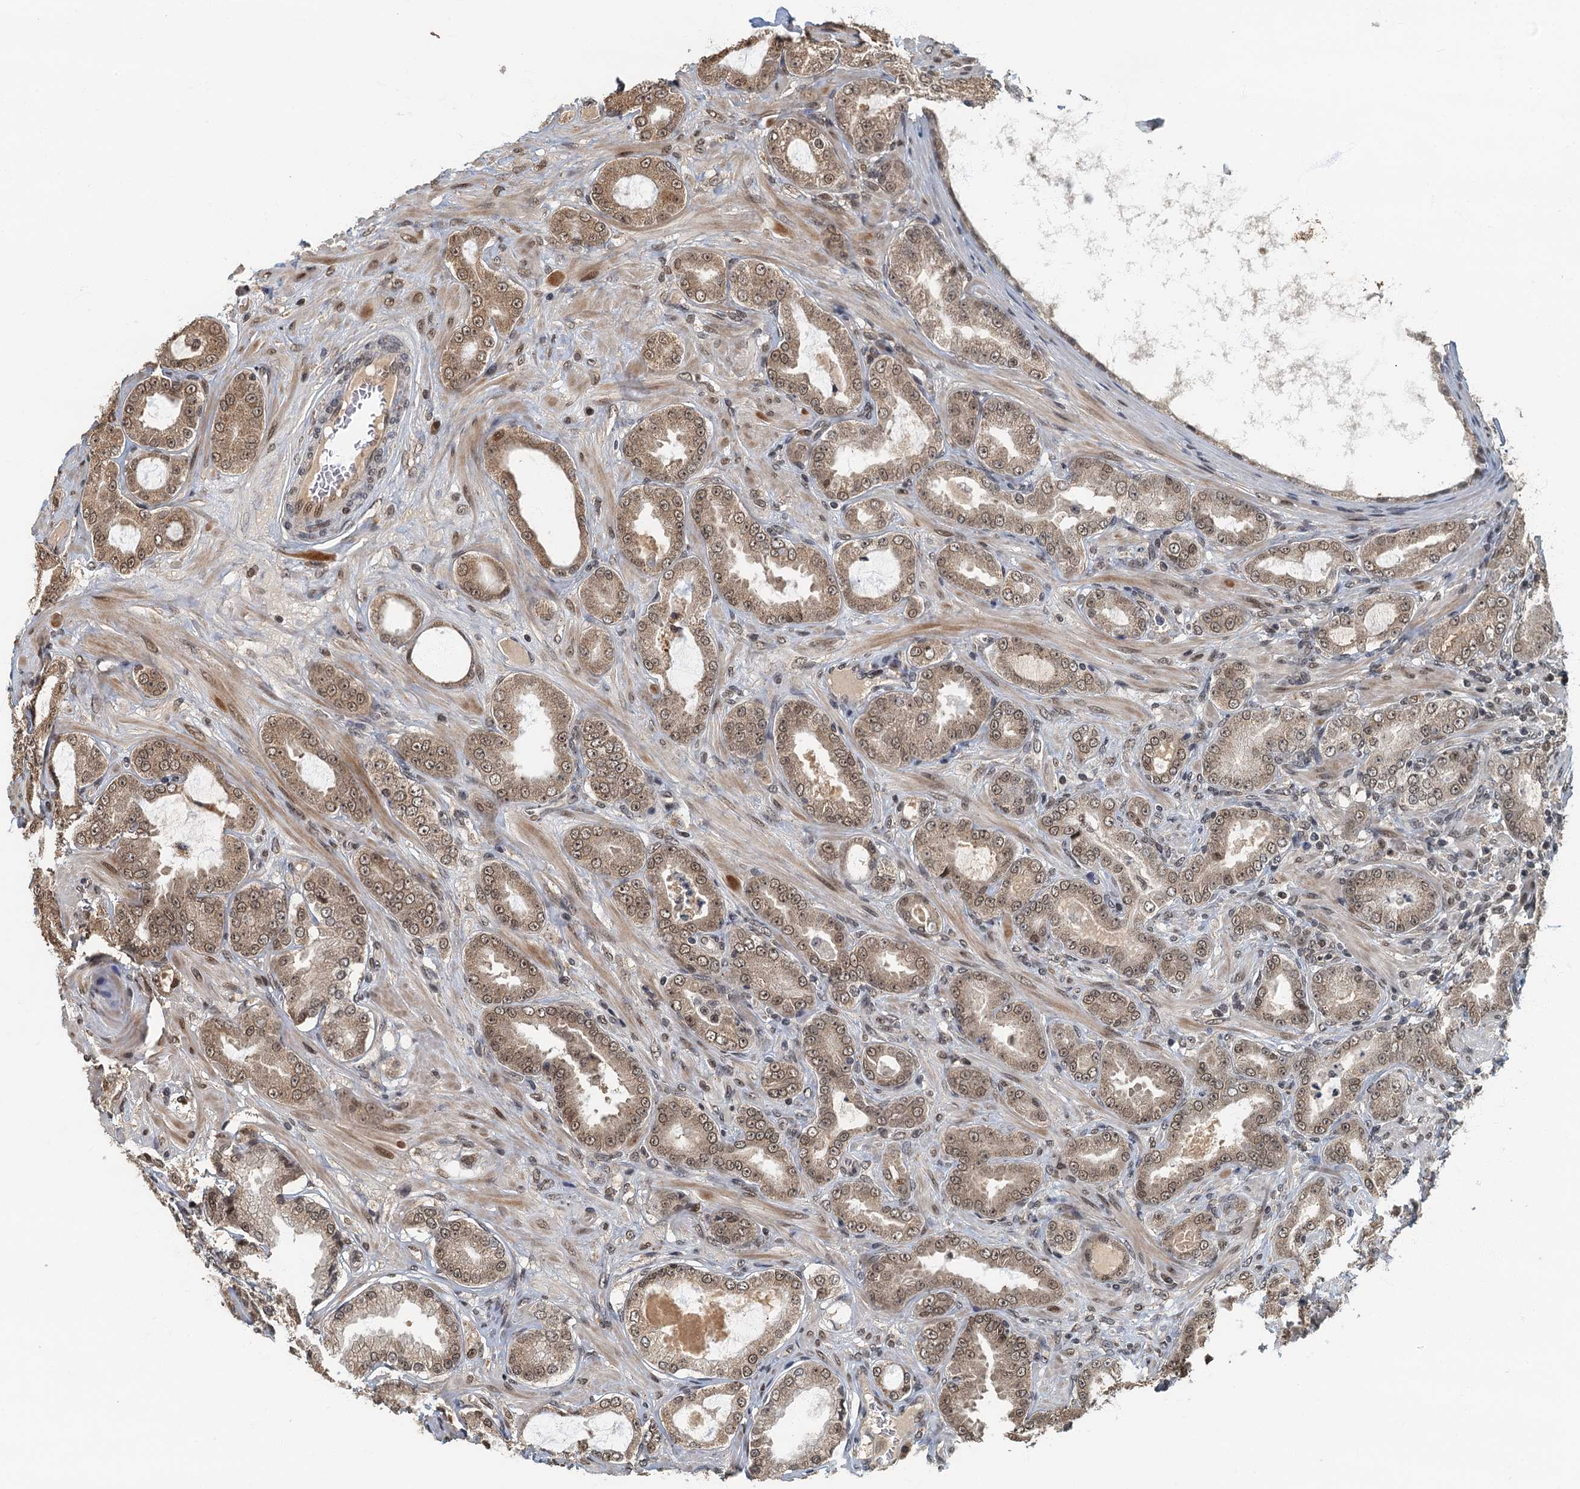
{"staining": {"intensity": "moderate", "quantity": "25%-75%", "location": "cytoplasmic/membranous,nuclear"}, "tissue": "prostate cancer", "cell_type": "Tumor cells", "image_type": "cancer", "snomed": [{"axis": "morphology", "description": "Adenocarcinoma, Low grade"}, {"axis": "topography", "description": "Prostate"}], "caption": "This micrograph shows prostate cancer stained with immunohistochemistry to label a protein in brown. The cytoplasmic/membranous and nuclear of tumor cells show moderate positivity for the protein. Nuclei are counter-stained blue.", "gene": "CKAP2L", "patient": {"sex": "male", "age": 63}}